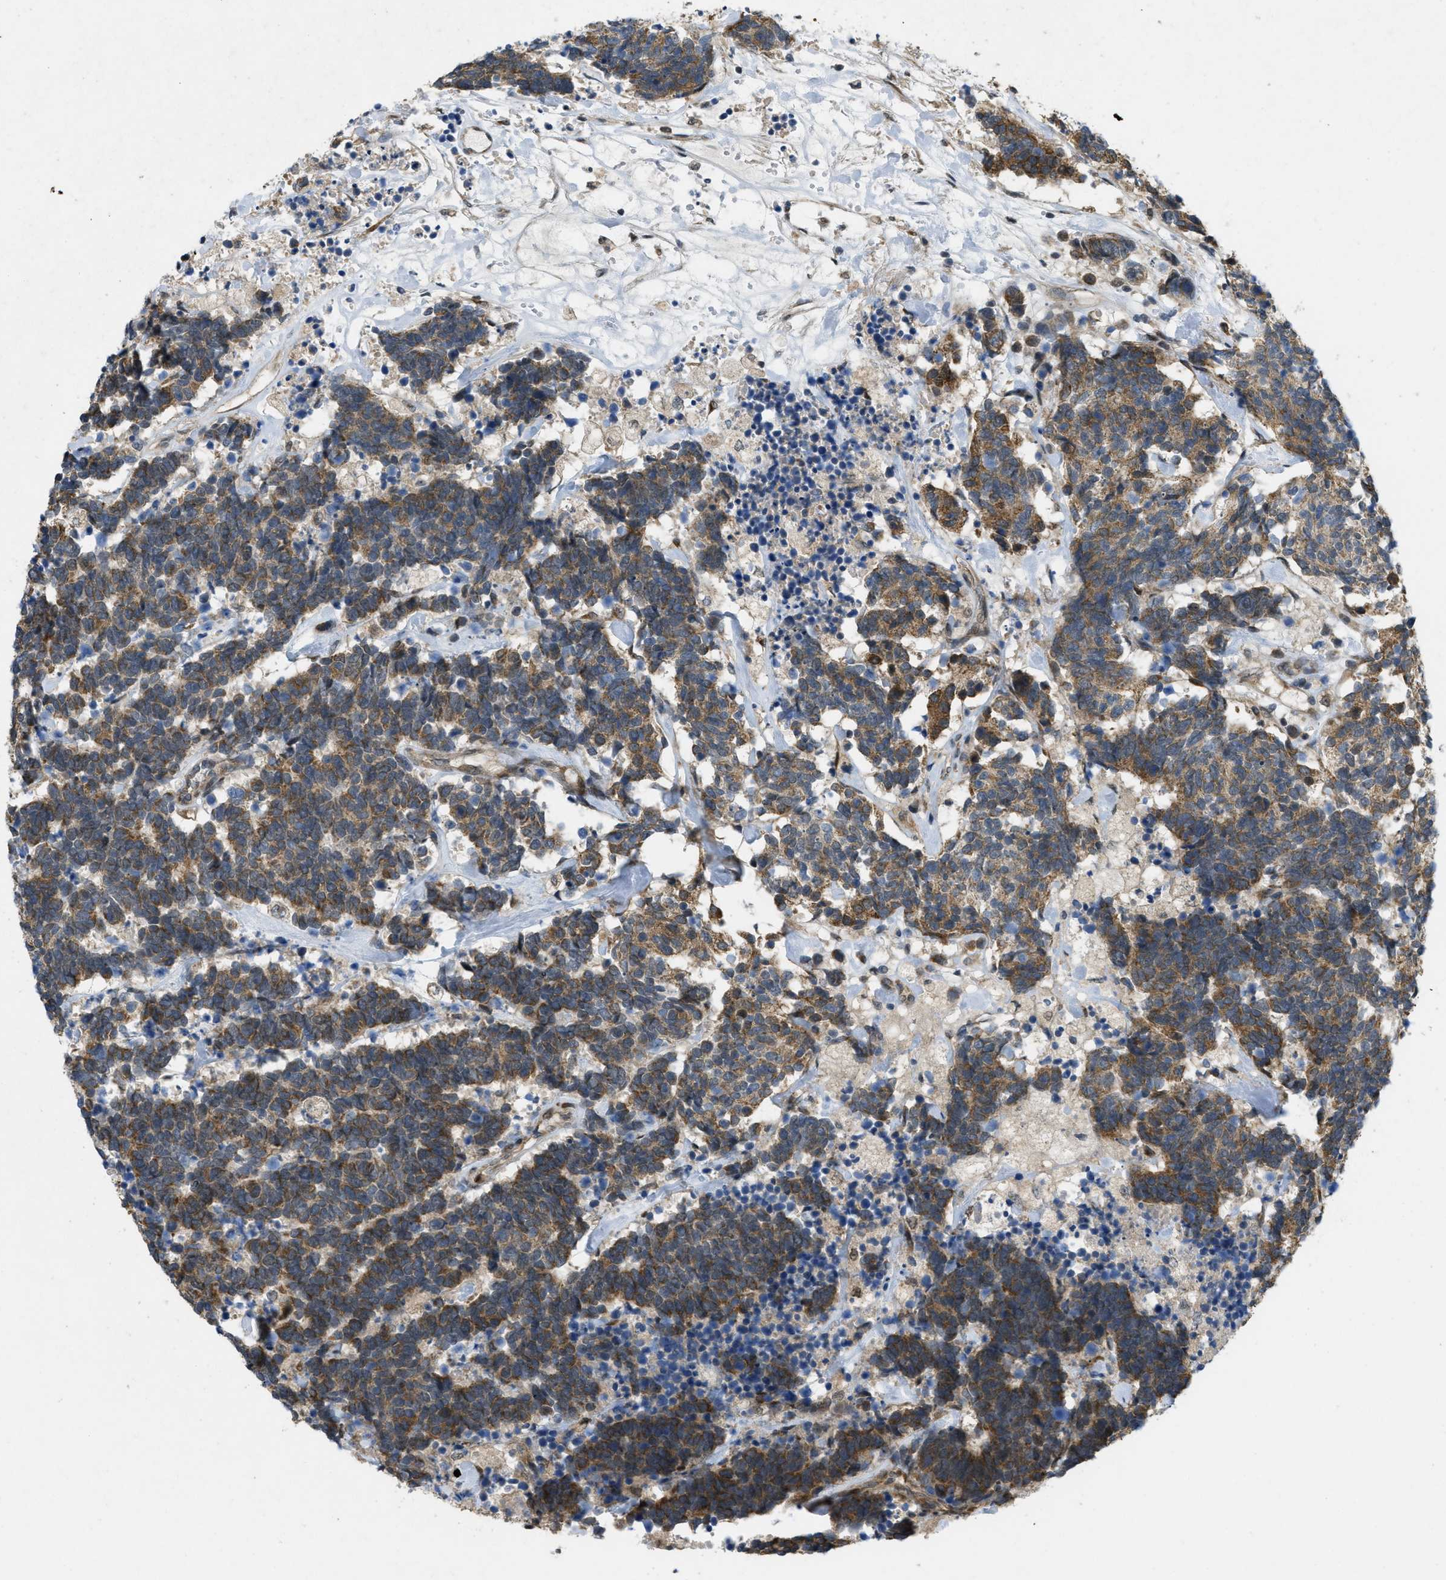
{"staining": {"intensity": "moderate", "quantity": ">75%", "location": "cytoplasmic/membranous"}, "tissue": "carcinoid", "cell_type": "Tumor cells", "image_type": "cancer", "snomed": [{"axis": "morphology", "description": "Carcinoma, NOS"}, {"axis": "morphology", "description": "Carcinoid, malignant, NOS"}, {"axis": "topography", "description": "Urinary bladder"}], "caption": "Moderate cytoplasmic/membranous positivity is identified in approximately >75% of tumor cells in carcinoid. (Stains: DAB in brown, nuclei in blue, Microscopy: brightfield microscopy at high magnification).", "gene": "IFNLR1", "patient": {"sex": "male", "age": 57}}